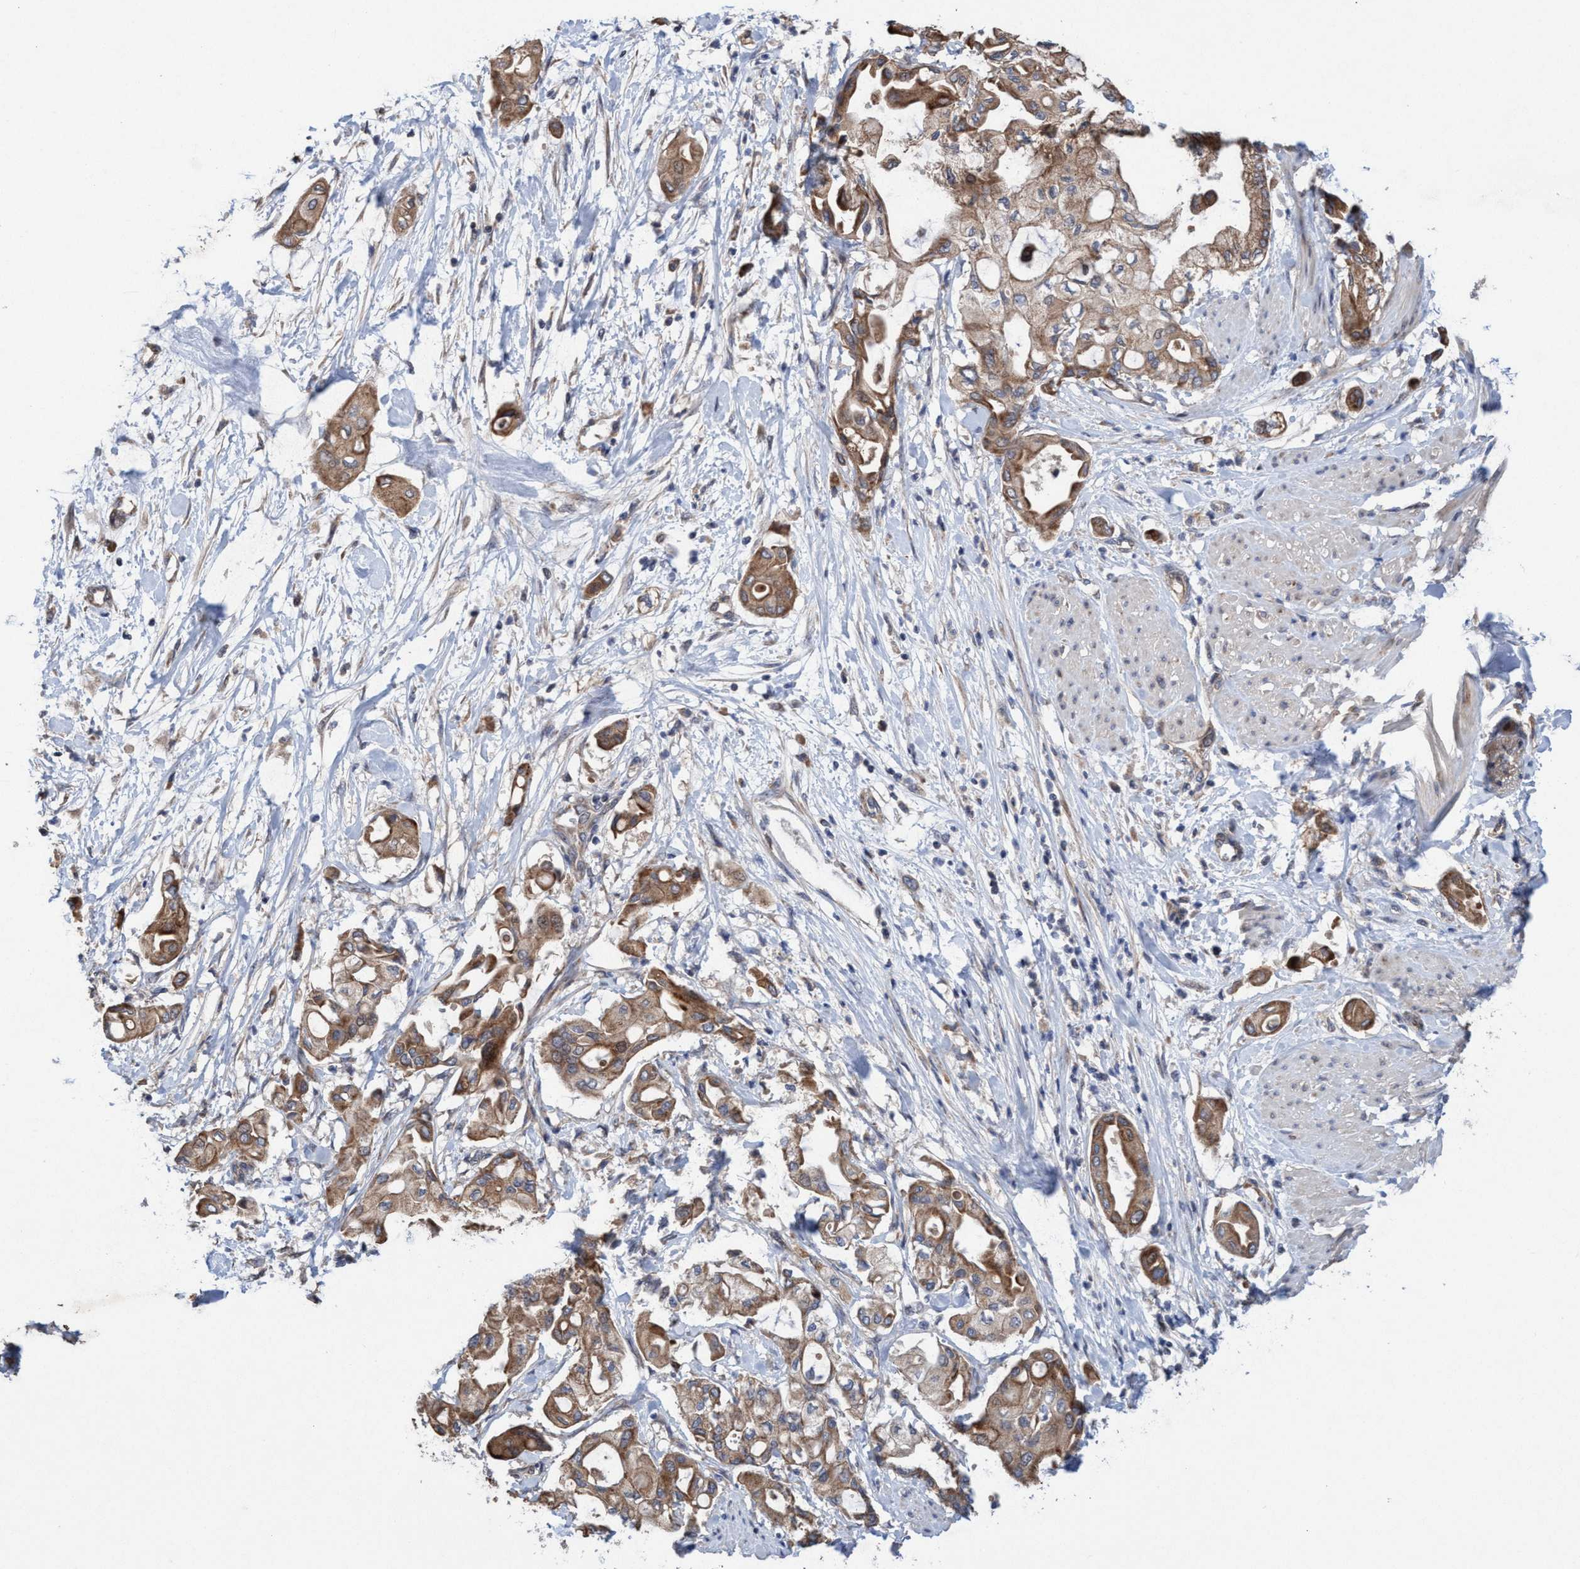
{"staining": {"intensity": "moderate", "quantity": ">75%", "location": "cytoplasmic/membranous"}, "tissue": "pancreatic cancer", "cell_type": "Tumor cells", "image_type": "cancer", "snomed": [{"axis": "morphology", "description": "Adenocarcinoma, NOS"}, {"axis": "morphology", "description": "Adenocarcinoma, metastatic, NOS"}, {"axis": "topography", "description": "Lymph node"}, {"axis": "topography", "description": "Pancreas"}, {"axis": "topography", "description": "Duodenum"}], "caption": "A high-resolution image shows immunohistochemistry (IHC) staining of adenocarcinoma (pancreatic), which displays moderate cytoplasmic/membranous positivity in about >75% of tumor cells.", "gene": "P2RY14", "patient": {"sex": "female", "age": 64}}